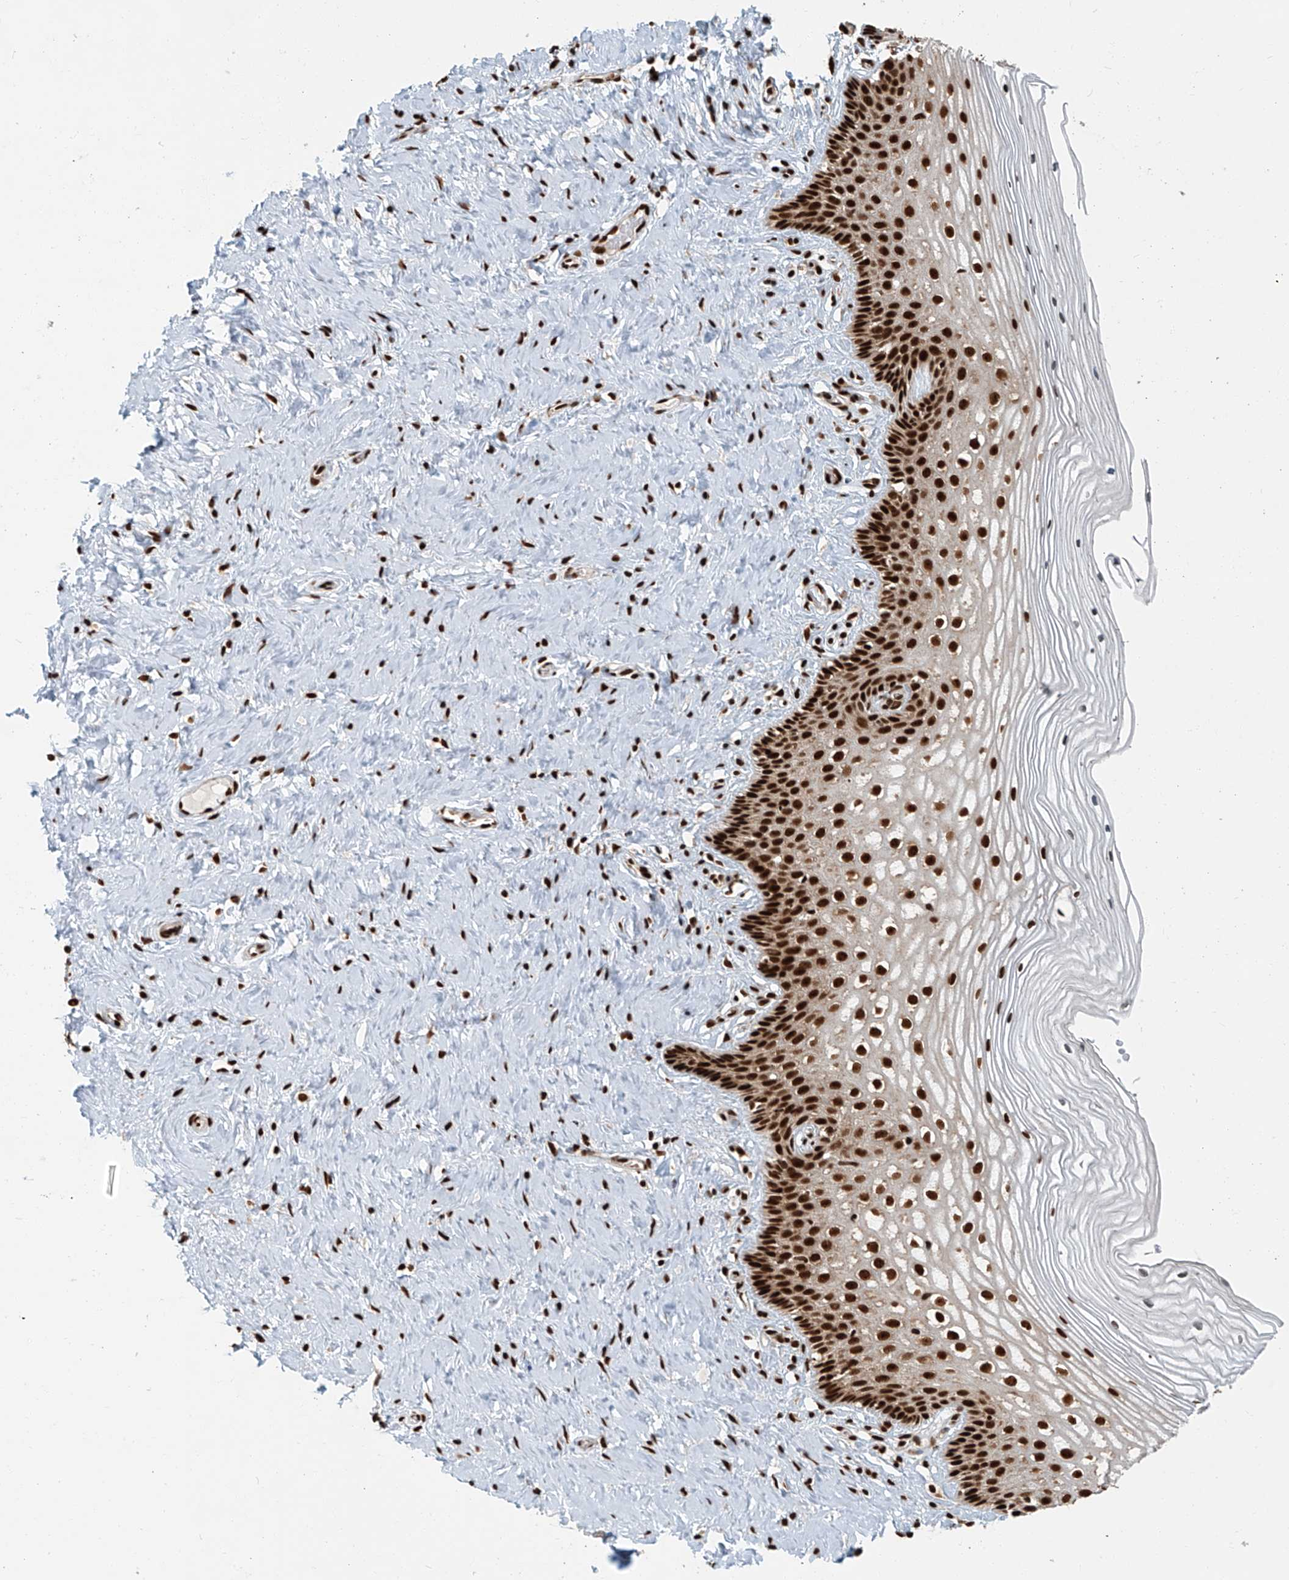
{"staining": {"intensity": "strong", "quantity": ">75%", "location": "nuclear"}, "tissue": "cervix", "cell_type": "Glandular cells", "image_type": "normal", "snomed": [{"axis": "morphology", "description": "Normal tissue, NOS"}, {"axis": "topography", "description": "Cervix"}], "caption": "An immunohistochemistry (IHC) image of benign tissue is shown. Protein staining in brown labels strong nuclear positivity in cervix within glandular cells. Ihc stains the protein in brown and the nuclei are stained blue.", "gene": "FAM193B", "patient": {"sex": "female", "age": 33}}